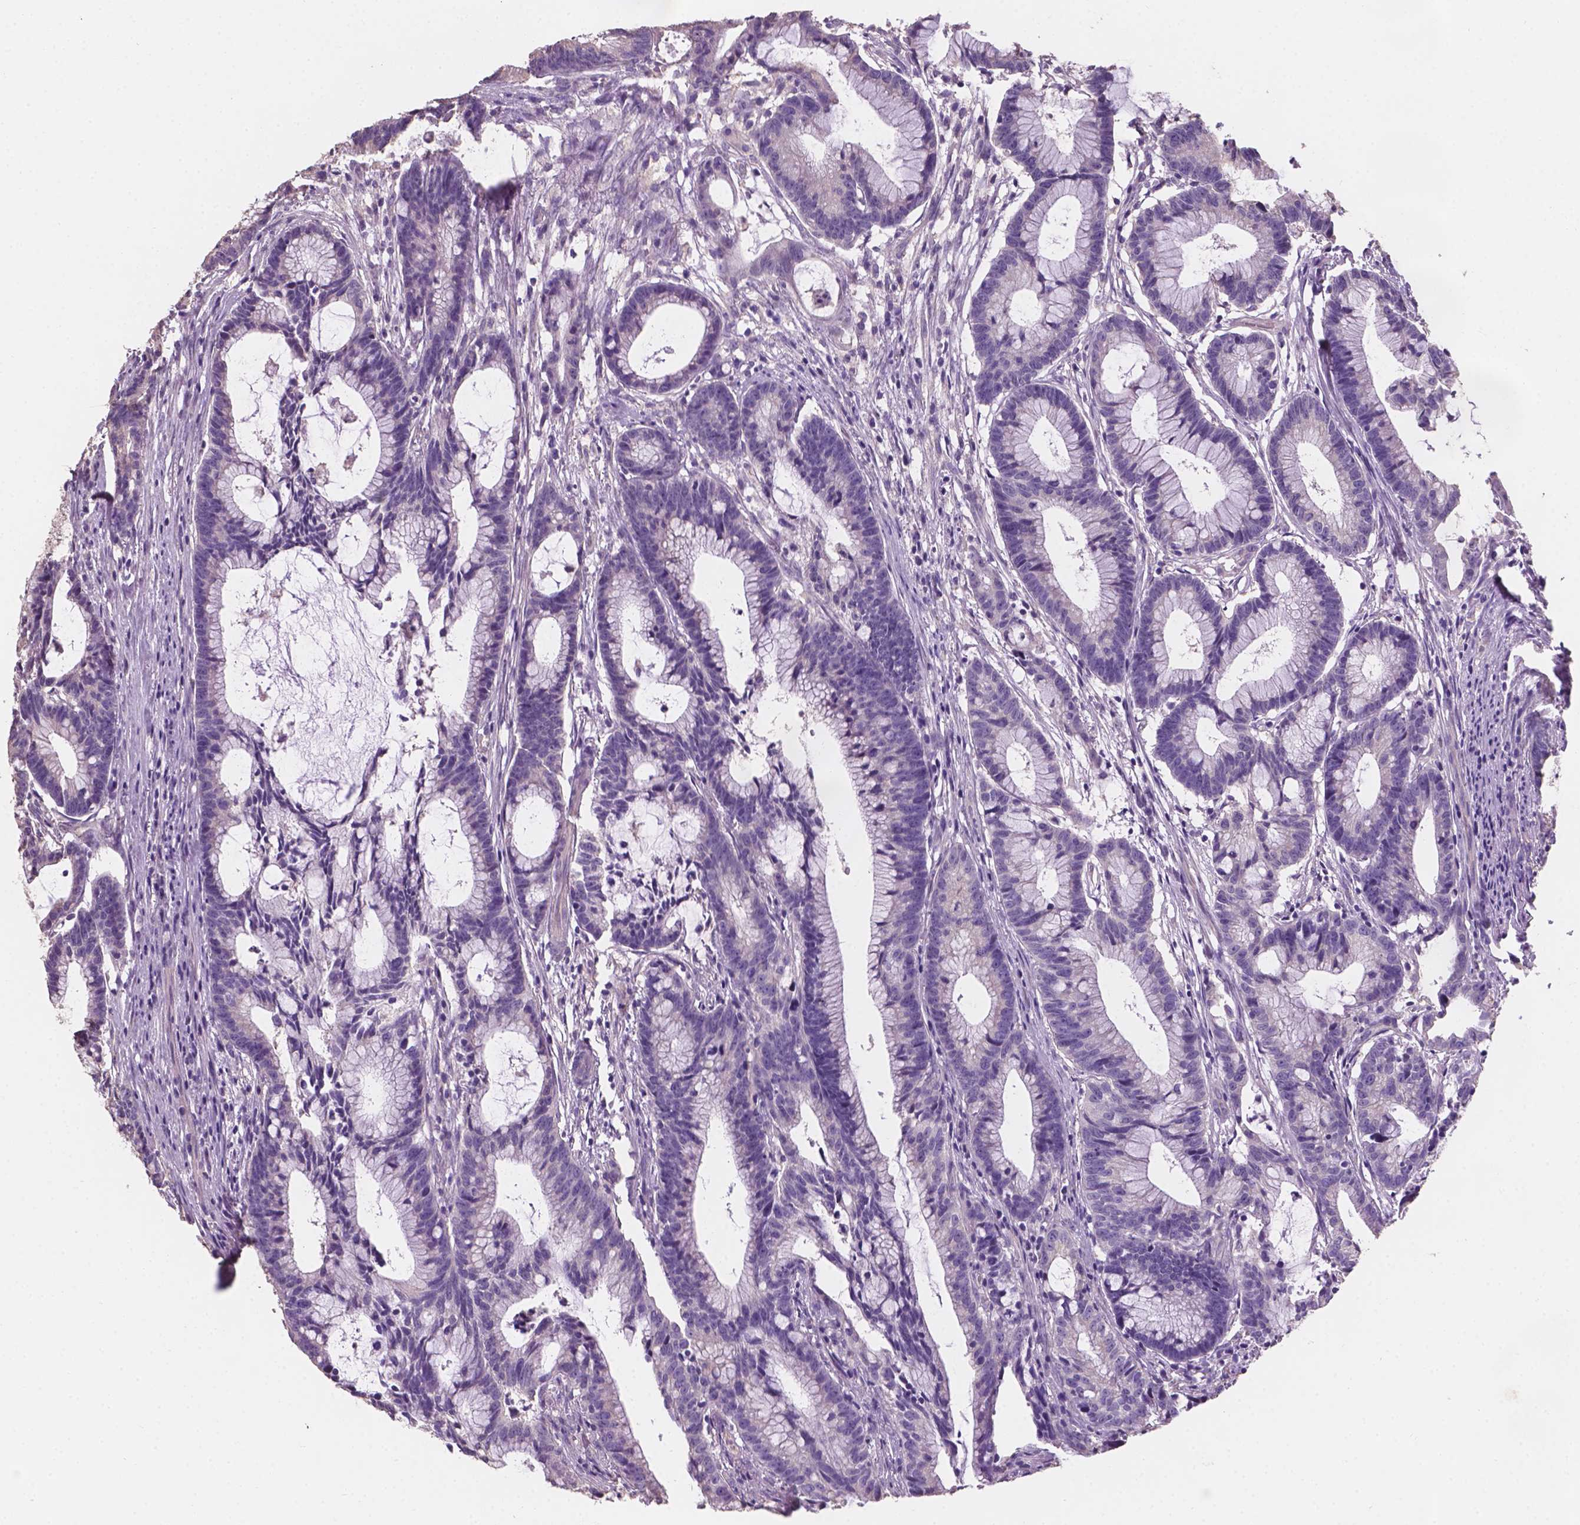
{"staining": {"intensity": "negative", "quantity": "none", "location": "none"}, "tissue": "colorectal cancer", "cell_type": "Tumor cells", "image_type": "cancer", "snomed": [{"axis": "morphology", "description": "Adenocarcinoma, NOS"}, {"axis": "topography", "description": "Colon"}], "caption": "There is no significant expression in tumor cells of colorectal adenocarcinoma. (DAB immunohistochemistry (IHC) with hematoxylin counter stain).", "gene": "SBSN", "patient": {"sex": "female", "age": 78}}